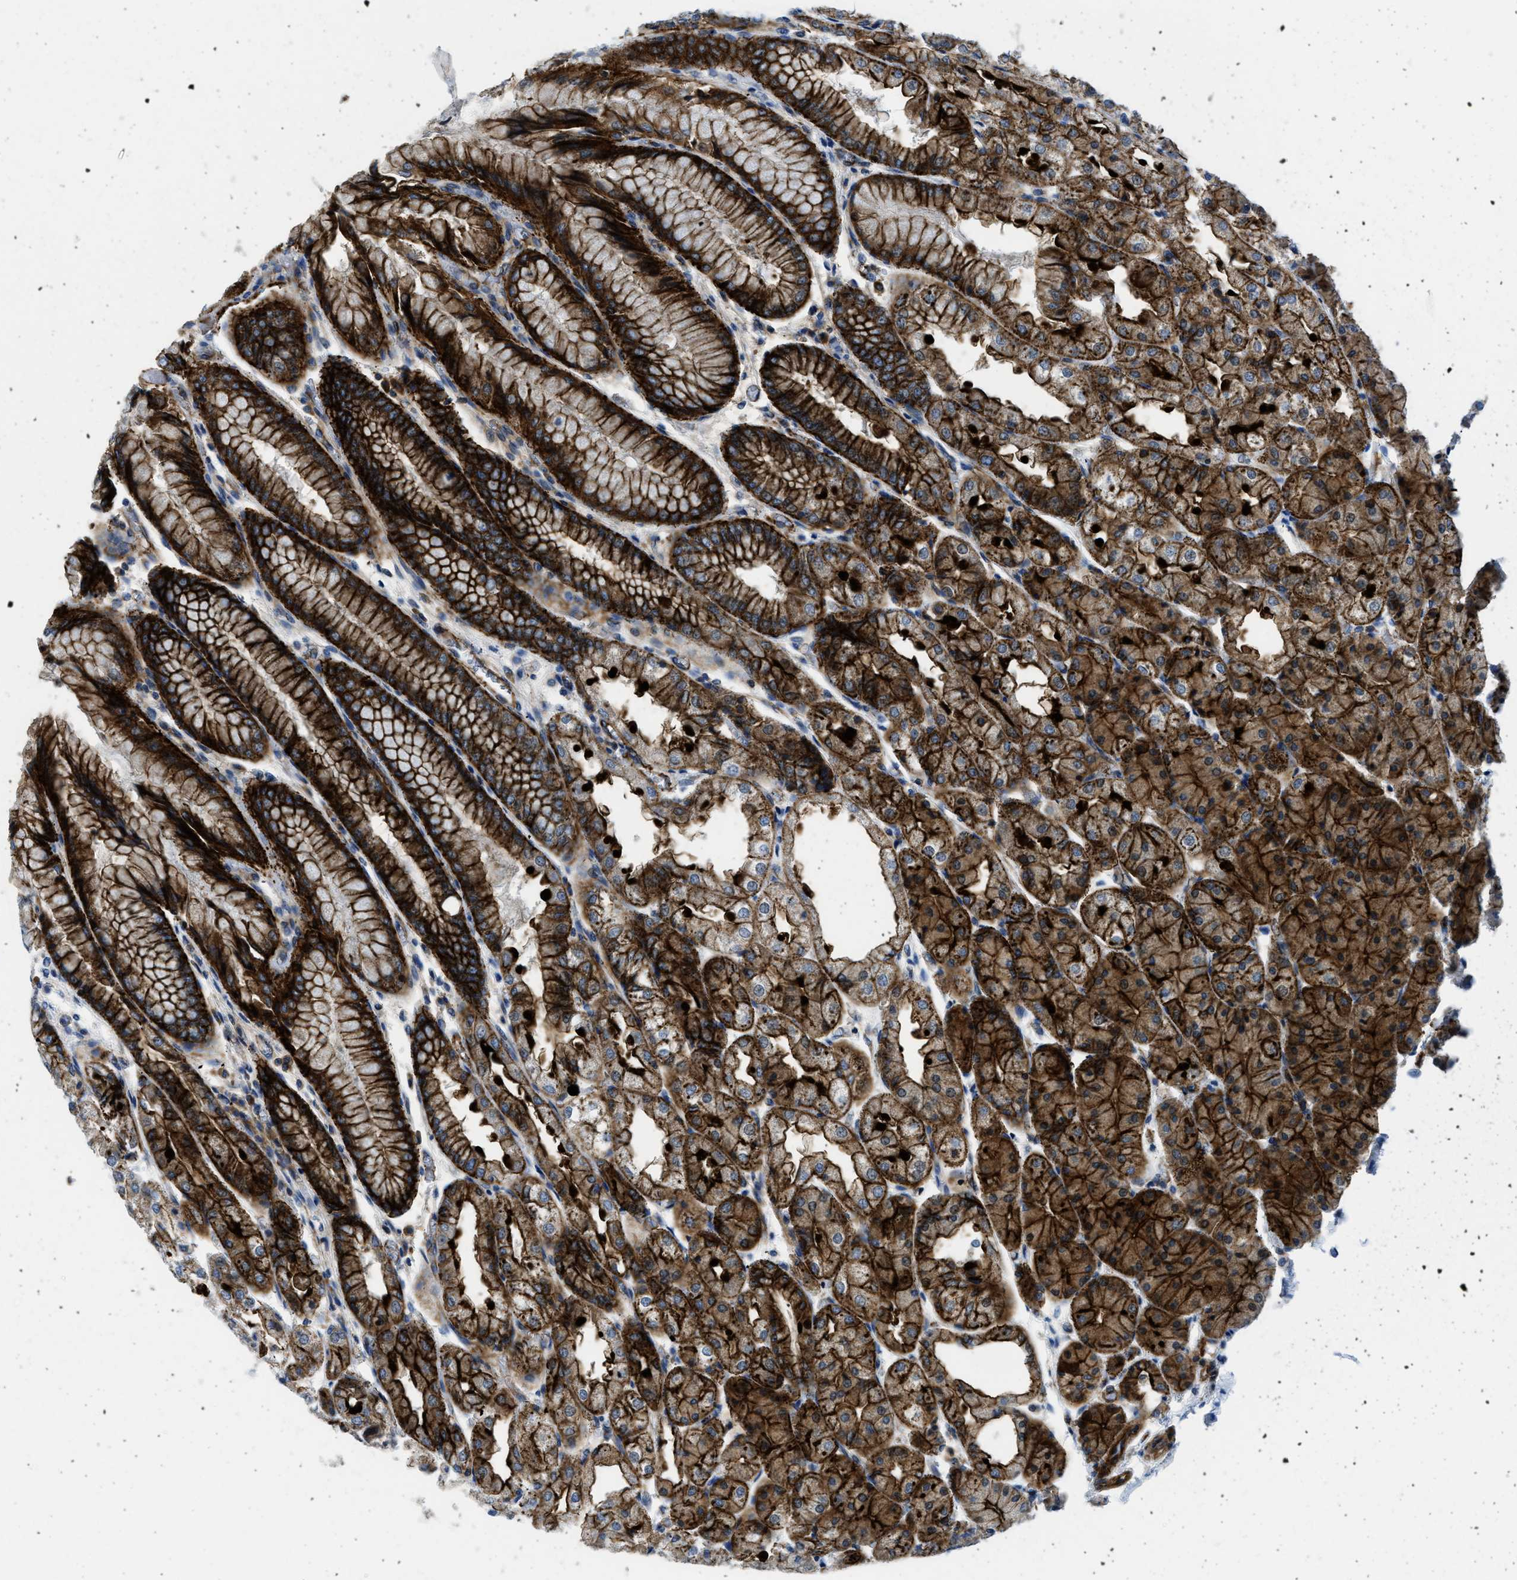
{"staining": {"intensity": "strong", "quantity": ">75%", "location": "cytoplasmic/membranous"}, "tissue": "stomach", "cell_type": "Glandular cells", "image_type": "normal", "snomed": [{"axis": "morphology", "description": "Normal tissue, NOS"}, {"axis": "topography", "description": "Stomach, upper"}], "caption": "A micrograph of stomach stained for a protein demonstrates strong cytoplasmic/membranous brown staining in glandular cells.", "gene": "CUTA", "patient": {"sex": "male", "age": 72}}